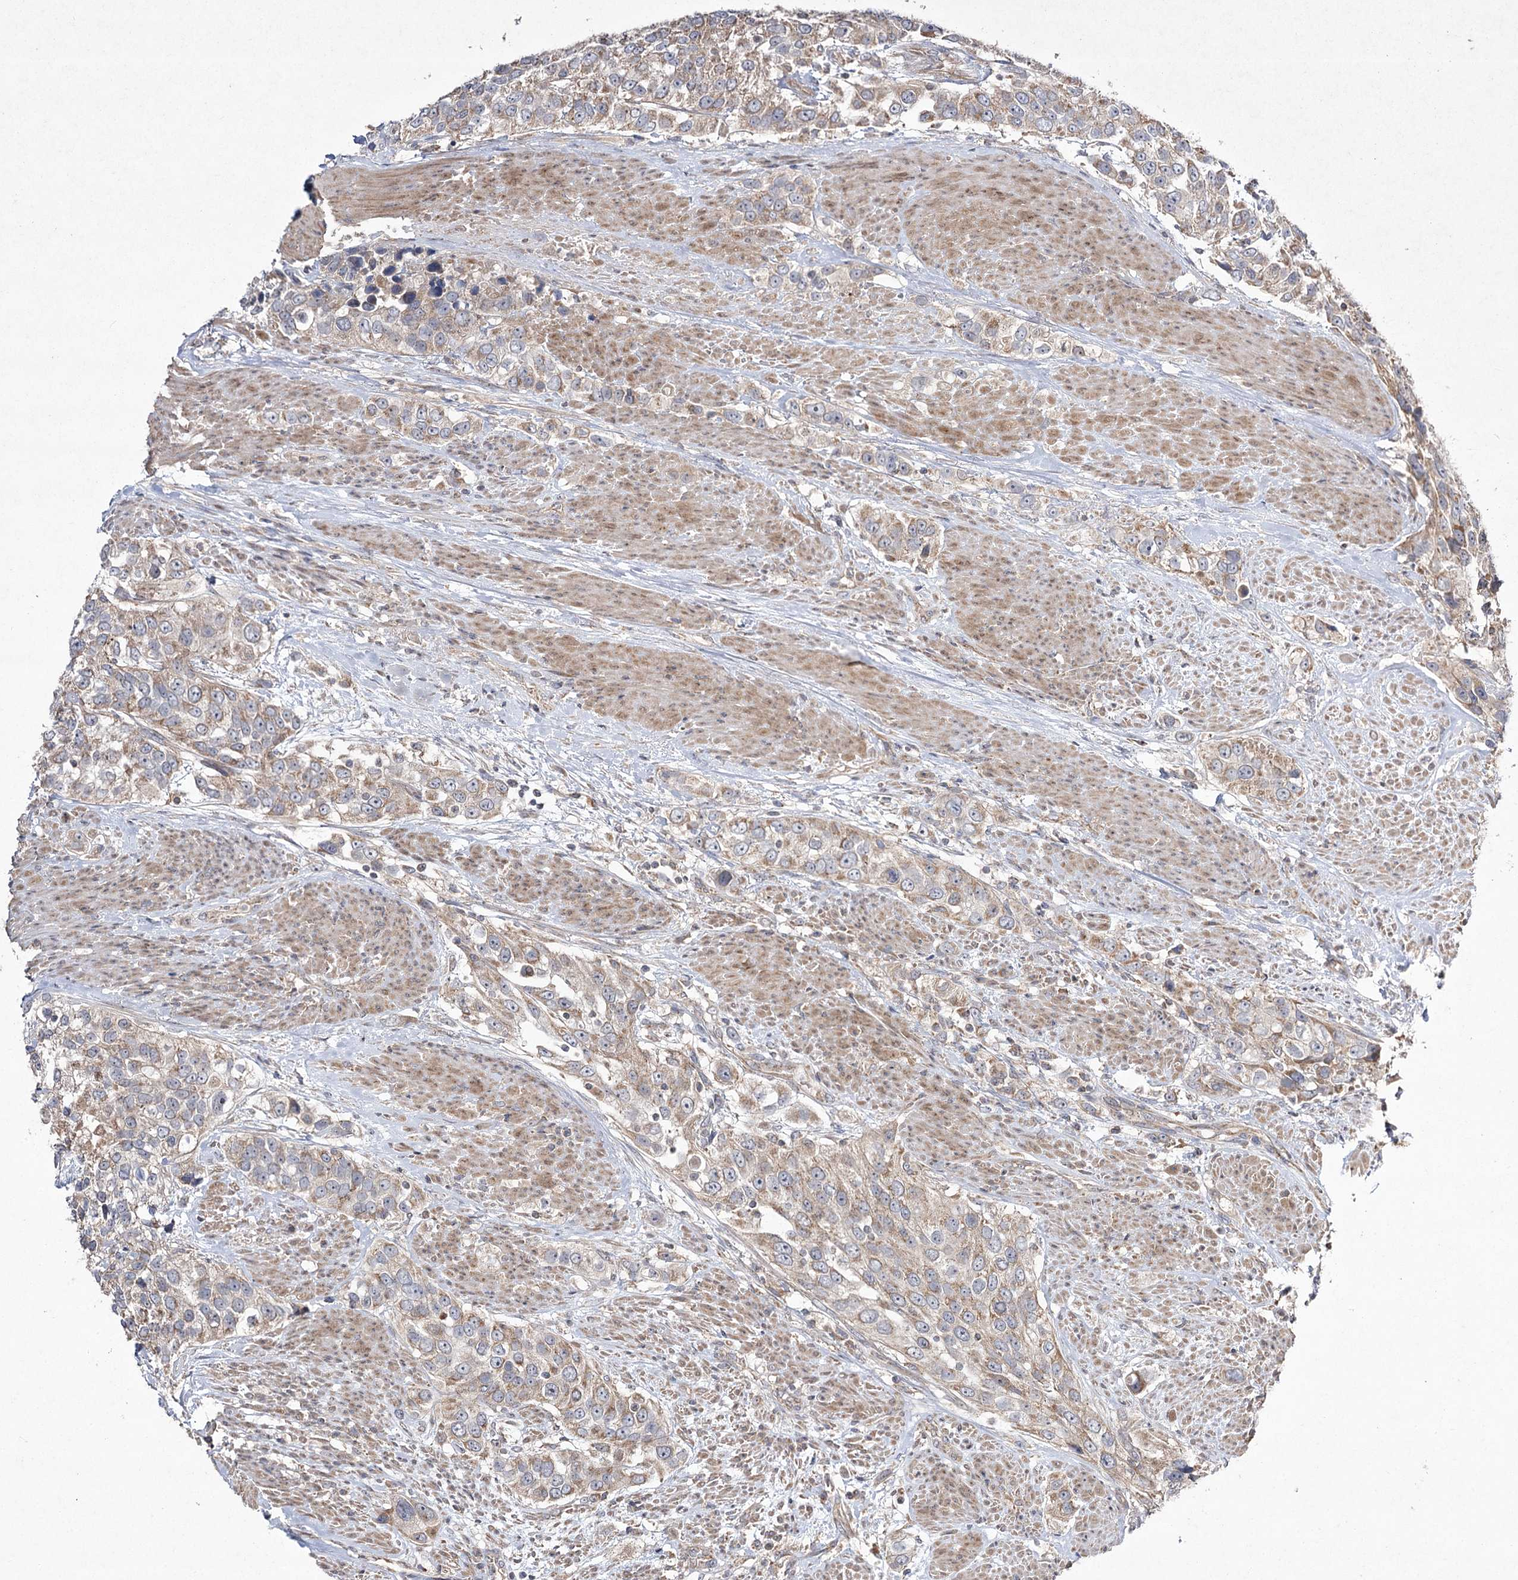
{"staining": {"intensity": "weak", "quantity": ">75%", "location": "cytoplasmic/membranous"}, "tissue": "urothelial cancer", "cell_type": "Tumor cells", "image_type": "cancer", "snomed": [{"axis": "morphology", "description": "Urothelial carcinoma, High grade"}, {"axis": "topography", "description": "Urinary bladder"}], "caption": "A histopathology image of urothelial carcinoma (high-grade) stained for a protein exhibits weak cytoplasmic/membranous brown staining in tumor cells. (DAB = brown stain, brightfield microscopy at high magnification).", "gene": "FANCL", "patient": {"sex": "female", "age": 80}}